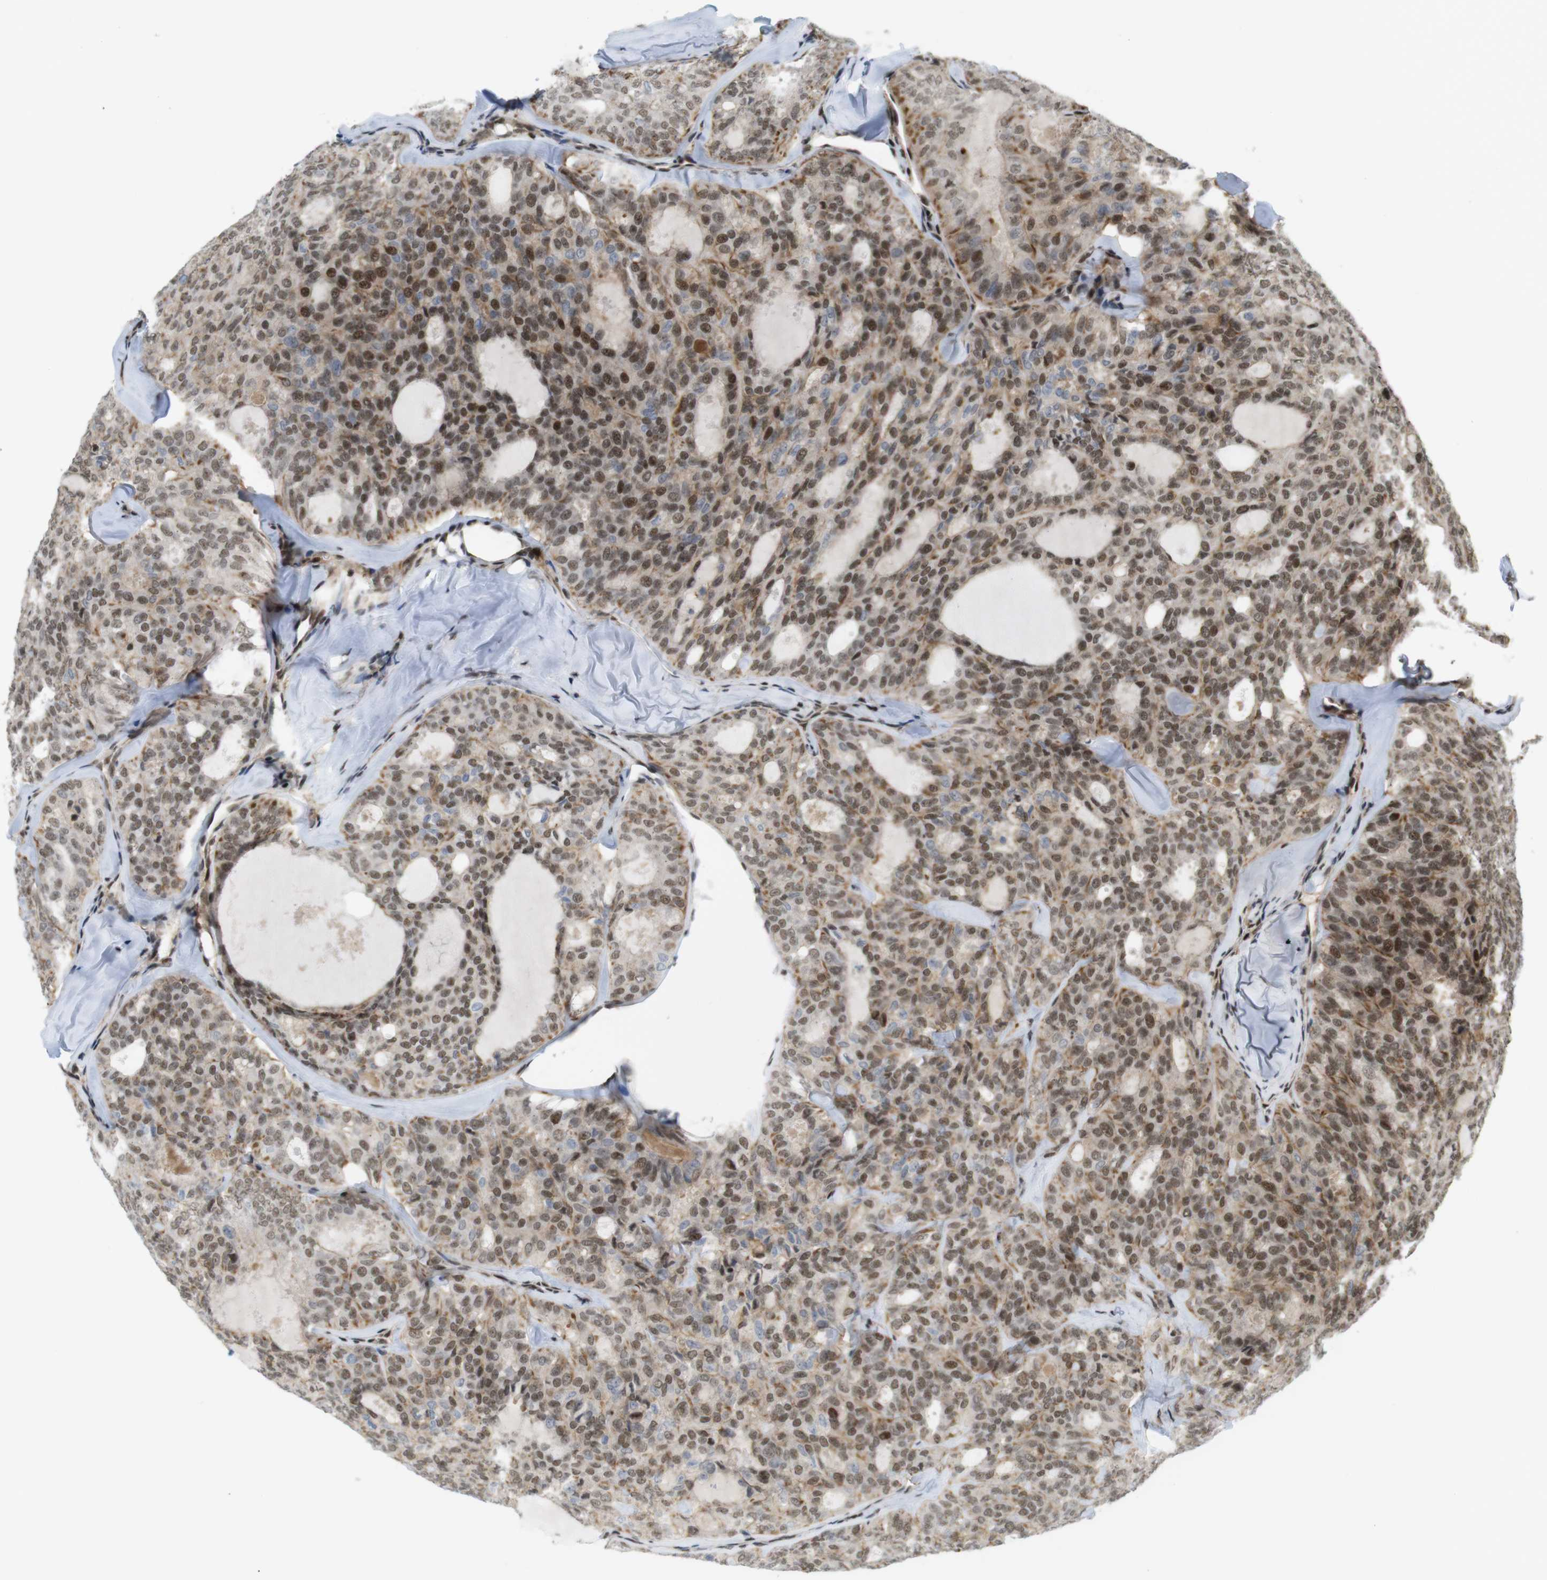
{"staining": {"intensity": "moderate", "quantity": ">75%", "location": "cytoplasmic/membranous,nuclear"}, "tissue": "thyroid cancer", "cell_type": "Tumor cells", "image_type": "cancer", "snomed": [{"axis": "morphology", "description": "Follicular adenoma carcinoma, NOS"}, {"axis": "topography", "description": "Thyroid gland"}], "caption": "Follicular adenoma carcinoma (thyroid) was stained to show a protein in brown. There is medium levels of moderate cytoplasmic/membranous and nuclear staining in about >75% of tumor cells.", "gene": "SP2", "patient": {"sex": "male", "age": 75}}